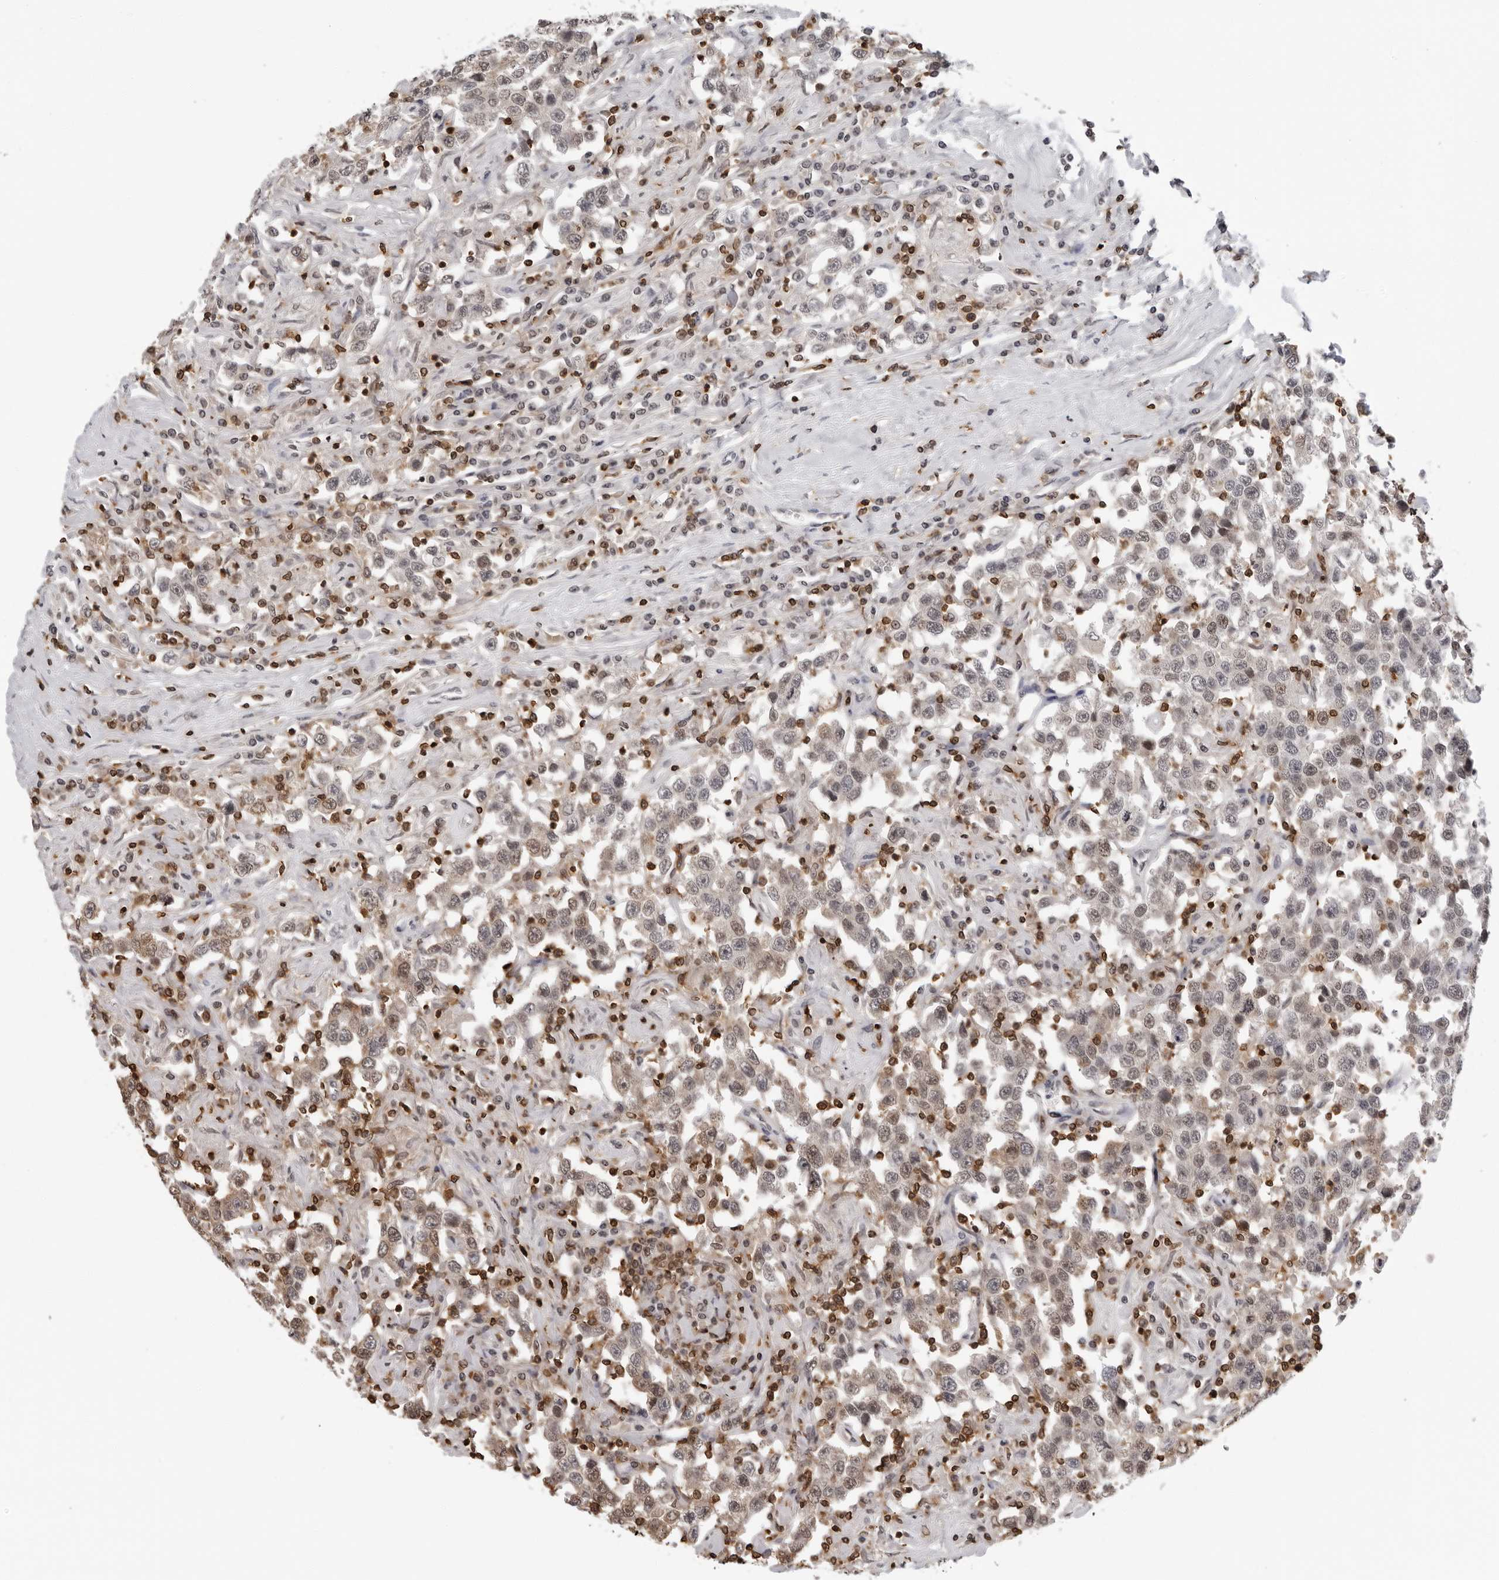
{"staining": {"intensity": "weak", "quantity": "25%-75%", "location": "cytoplasmic/membranous"}, "tissue": "testis cancer", "cell_type": "Tumor cells", "image_type": "cancer", "snomed": [{"axis": "morphology", "description": "Seminoma, NOS"}, {"axis": "topography", "description": "Testis"}], "caption": "This image exhibits testis cancer stained with immunohistochemistry to label a protein in brown. The cytoplasmic/membranous of tumor cells show weak positivity for the protein. Nuclei are counter-stained blue.", "gene": "HSPH1", "patient": {"sex": "male", "age": 41}}